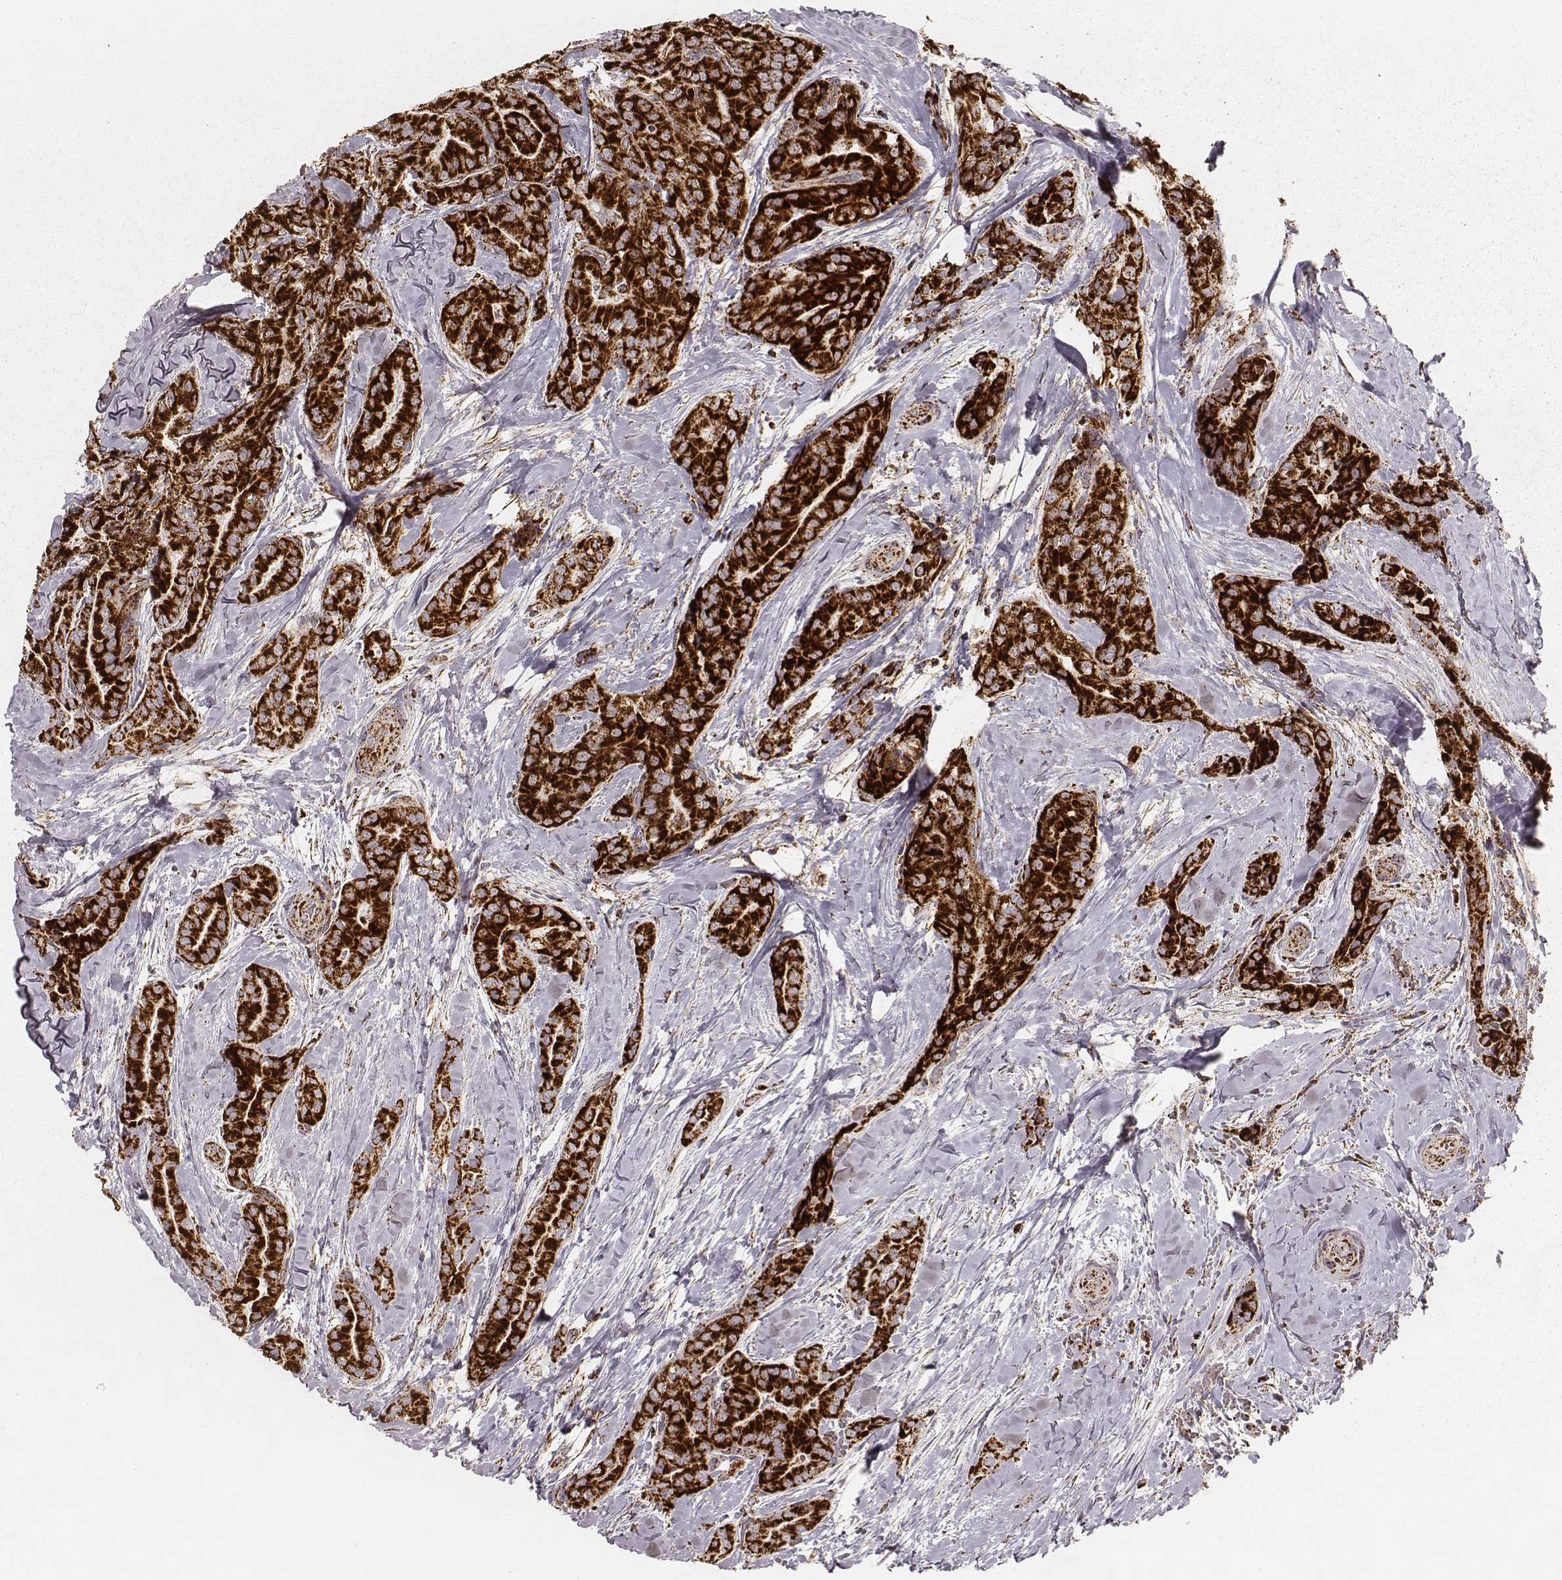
{"staining": {"intensity": "strong", "quantity": ">75%", "location": "cytoplasmic/membranous"}, "tissue": "thyroid cancer", "cell_type": "Tumor cells", "image_type": "cancer", "snomed": [{"axis": "morphology", "description": "Papillary adenocarcinoma, NOS"}, {"axis": "topography", "description": "Thyroid gland"}], "caption": "High-magnification brightfield microscopy of thyroid cancer stained with DAB (3,3'-diaminobenzidine) (brown) and counterstained with hematoxylin (blue). tumor cells exhibit strong cytoplasmic/membranous staining is seen in about>75% of cells.", "gene": "CS", "patient": {"sex": "male", "age": 61}}